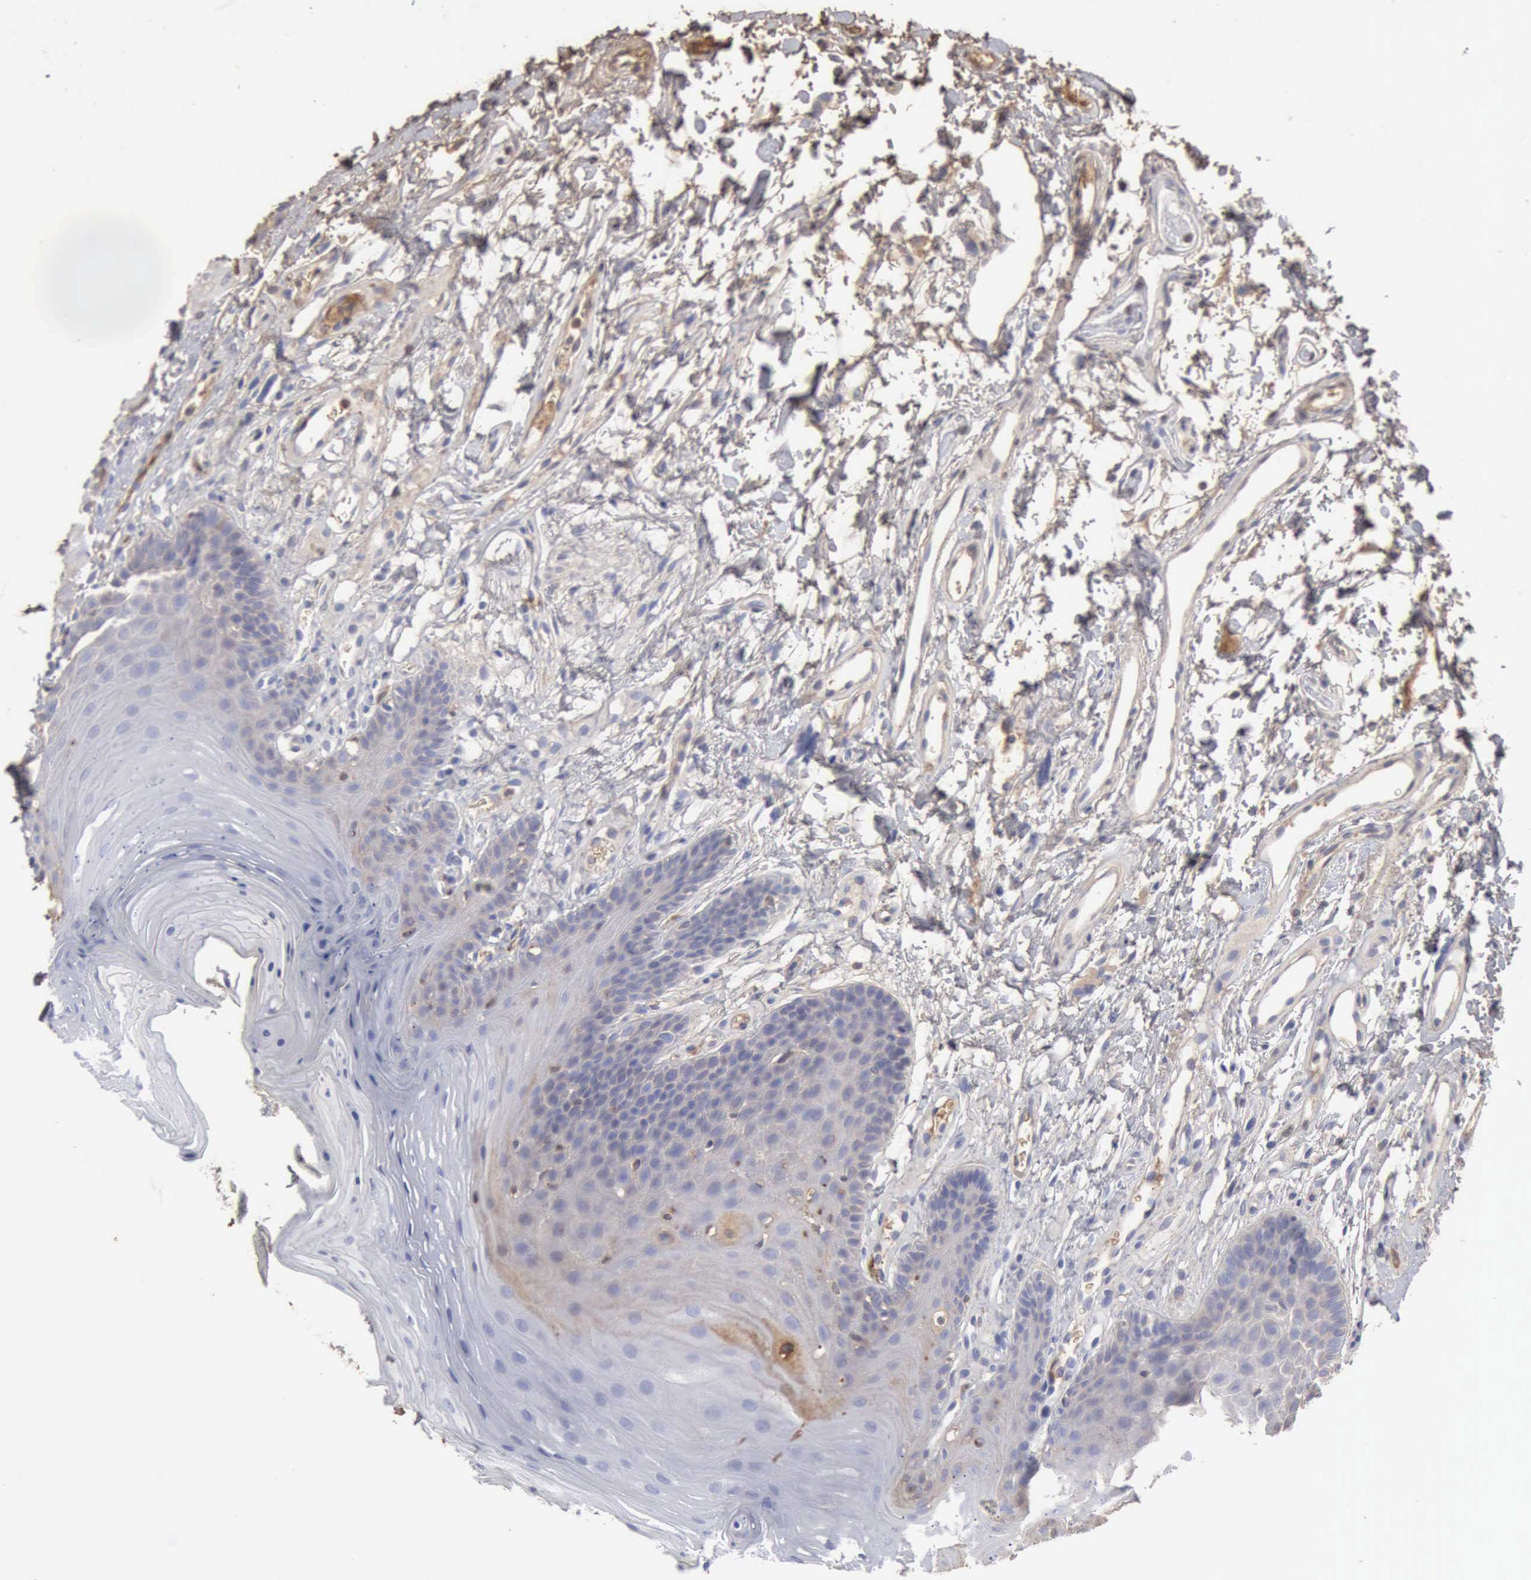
{"staining": {"intensity": "negative", "quantity": "none", "location": "none"}, "tissue": "oral mucosa", "cell_type": "Squamous epithelial cells", "image_type": "normal", "snomed": [{"axis": "morphology", "description": "Normal tissue, NOS"}, {"axis": "topography", "description": "Oral tissue"}], "caption": "This photomicrograph is of normal oral mucosa stained with immunohistochemistry (IHC) to label a protein in brown with the nuclei are counter-stained blue. There is no staining in squamous epithelial cells. (Stains: DAB immunohistochemistry with hematoxylin counter stain, Microscopy: brightfield microscopy at high magnification).", "gene": "SERPINA1", "patient": {"sex": "male", "age": 62}}